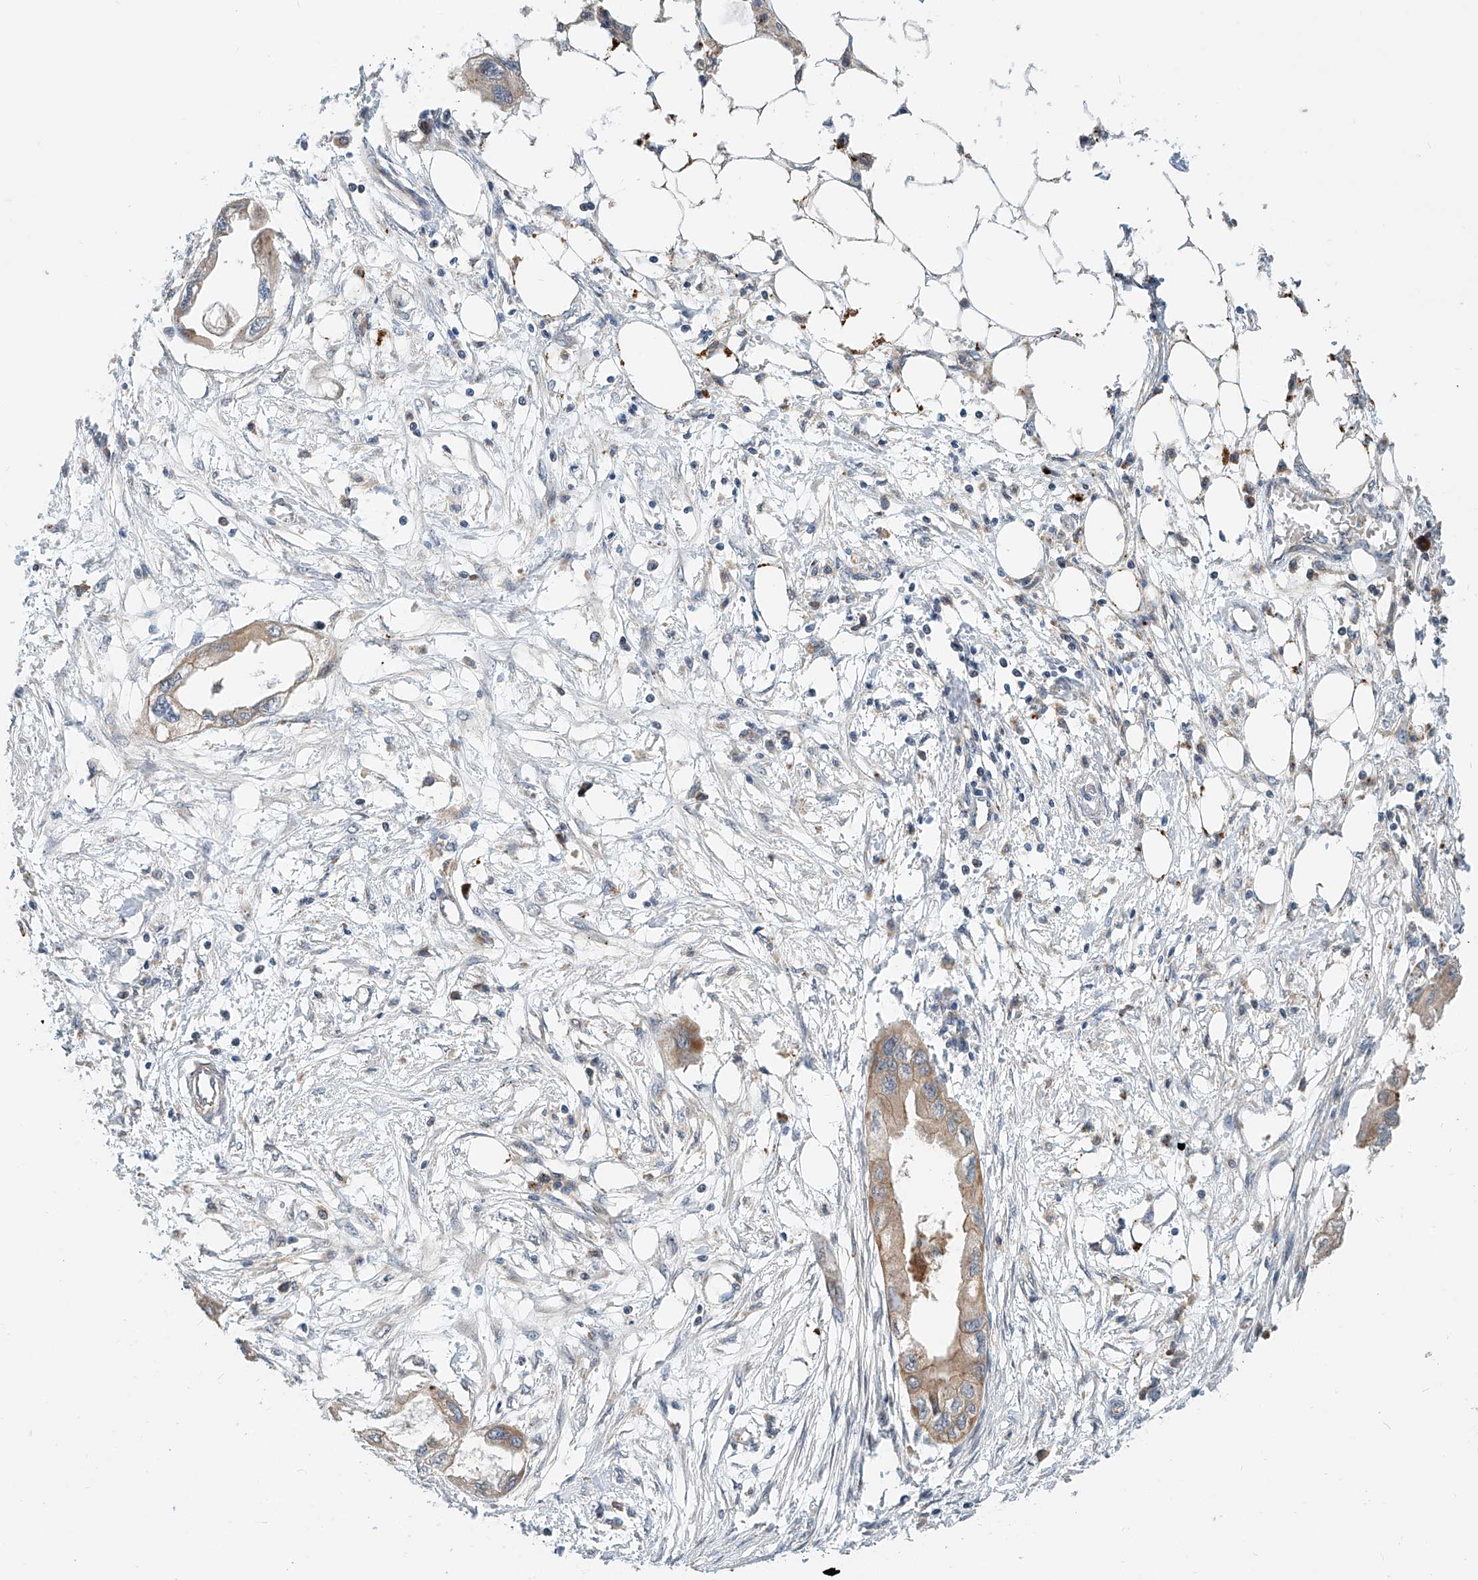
{"staining": {"intensity": "moderate", "quantity": ">75%", "location": "cytoplasmic/membranous"}, "tissue": "endometrial cancer", "cell_type": "Tumor cells", "image_type": "cancer", "snomed": [{"axis": "morphology", "description": "Adenocarcinoma, NOS"}, {"axis": "morphology", "description": "Adenocarcinoma, metastatic, NOS"}, {"axis": "topography", "description": "Adipose tissue"}, {"axis": "topography", "description": "Endometrium"}], "caption": "A brown stain highlights moderate cytoplasmic/membranous staining of a protein in human endometrial cancer tumor cells. The staining was performed using DAB (3,3'-diaminobenzidine) to visualize the protein expression in brown, while the nuclei were stained in blue with hematoxylin (Magnification: 20x).", "gene": "CPAMD8", "patient": {"sex": "female", "age": 67}}